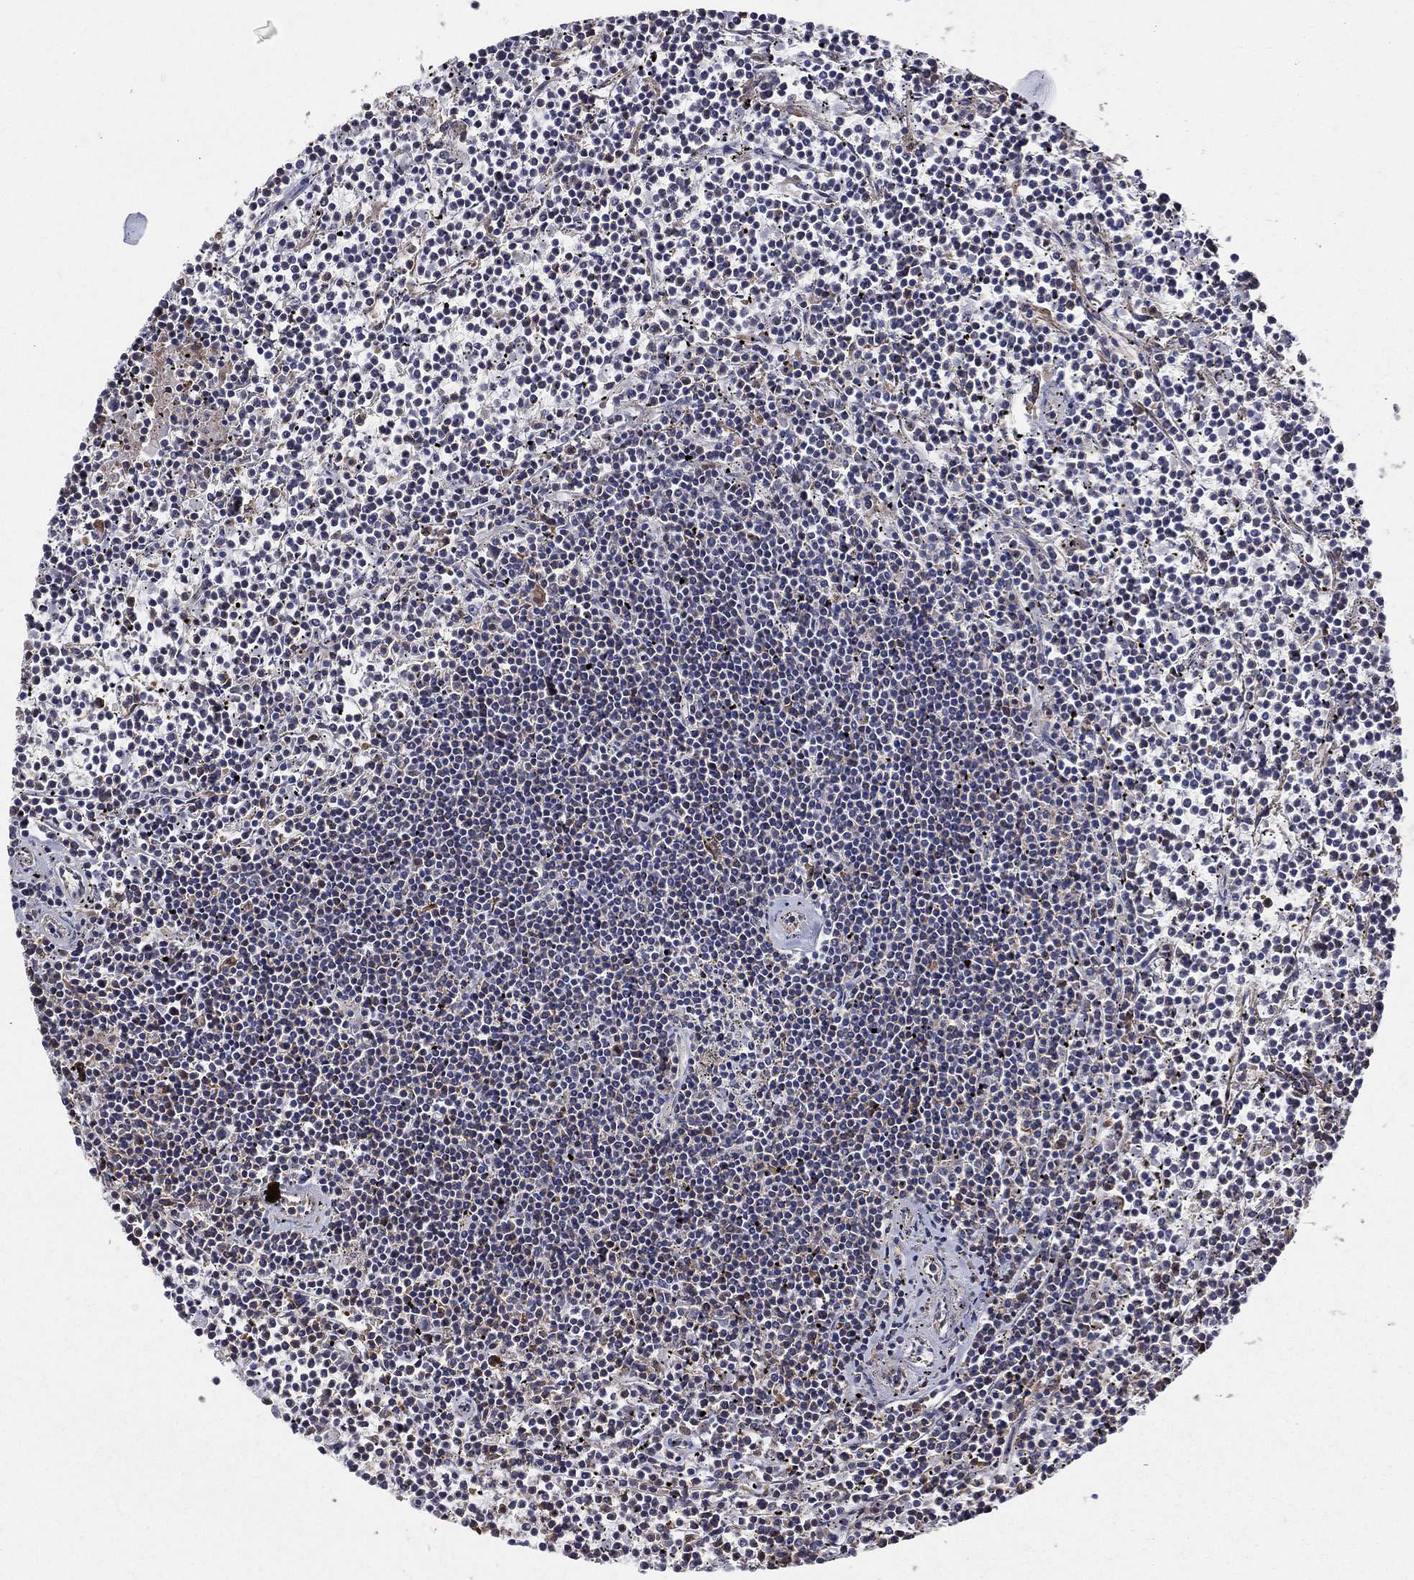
{"staining": {"intensity": "negative", "quantity": "none", "location": "none"}, "tissue": "lymphoma", "cell_type": "Tumor cells", "image_type": "cancer", "snomed": [{"axis": "morphology", "description": "Malignant lymphoma, non-Hodgkin's type, Low grade"}, {"axis": "topography", "description": "Spleen"}], "caption": "High magnification brightfield microscopy of malignant lymphoma, non-Hodgkin's type (low-grade) stained with DAB (brown) and counterstained with hematoxylin (blue): tumor cells show no significant expression. The staining is performed using DAB (3,3'-diaminobenzidine) brown chromogen with nuclei counter-stained in using hematoxylin.", "gene": "NPHP1", "patient": {"sex": "female", "age": 19}}